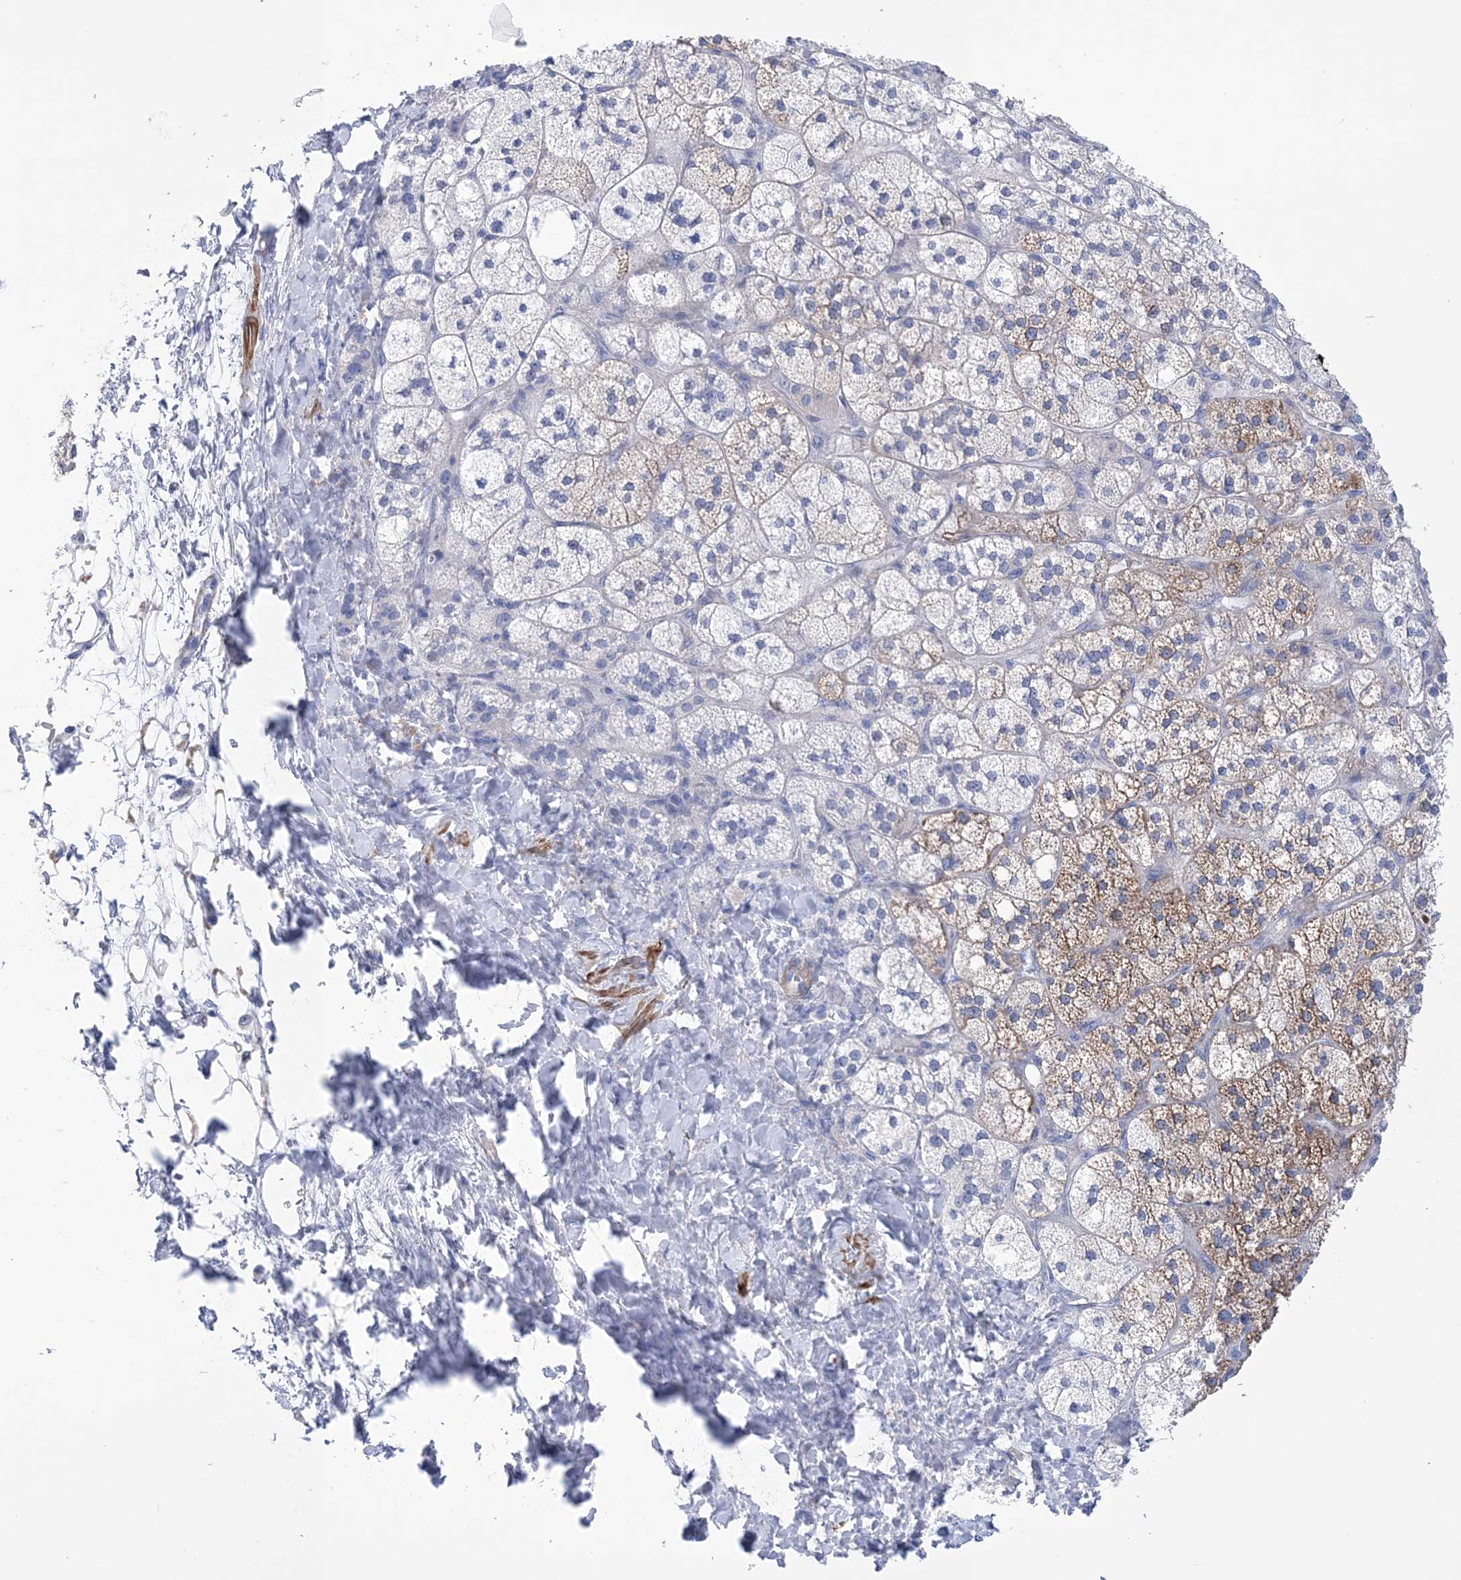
{"staining": {"intensity": "strong", "quantity": "25%-75%", "location": "cytoplasmic/membranous"}, "tissue": "adrenal gland", "cell_type": "Glandular cells", "image_type": "normal", "snomed": [{"axis": "morphology", "description": "Normal tissue, NOS"}, {"axis": "topography", "description": "Adrenal gland"}], "caption": "The micrograph reveals a brown stain indicating the presence of a protein in the cytoplasmic/membranous of glandular cells in adrenal gland.", "gene": "WDR74", "patient": {"sex": "male", "age": 61}}